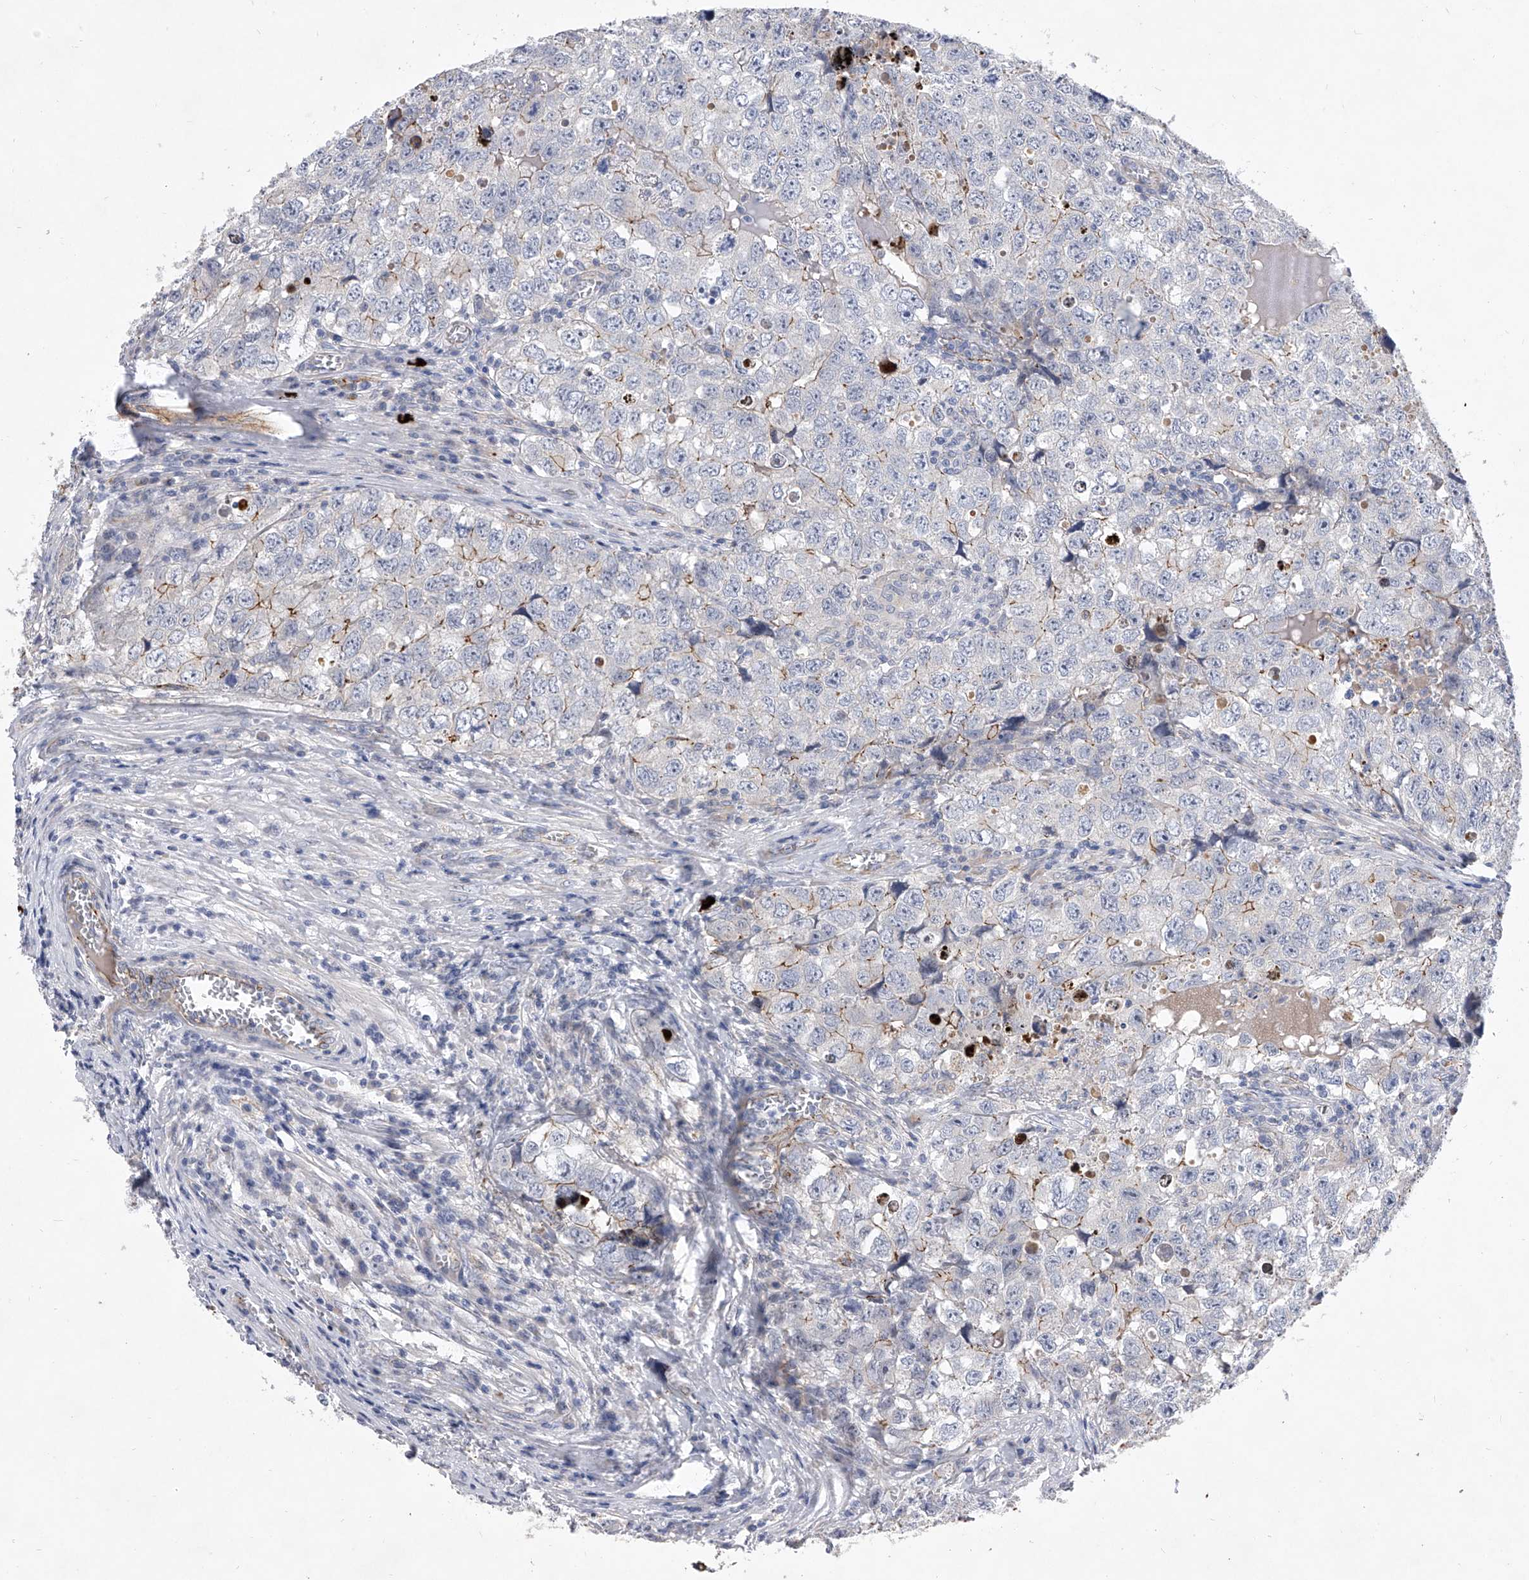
{"staining": {"intensity": "weak", "quantity": "<25%", "location": "cytoplasmic/membranous"}, "tissue": "testis cancer", "cell_type": "Tumor cells", "image_type": "cancer", "snomed": [{"axis": "morphology", "description": "Seminoma, NOS"}, {"axis": "morphology", "description": "Carcinoma, Embryonal, NOS"}, {"axis": "topography", "description": "Testis"}], "caption": "Tumor cells show no significant protein staining in testis cancer.", "gene": "MINDY4", "patient": {"sex": "male", "age": 43}}